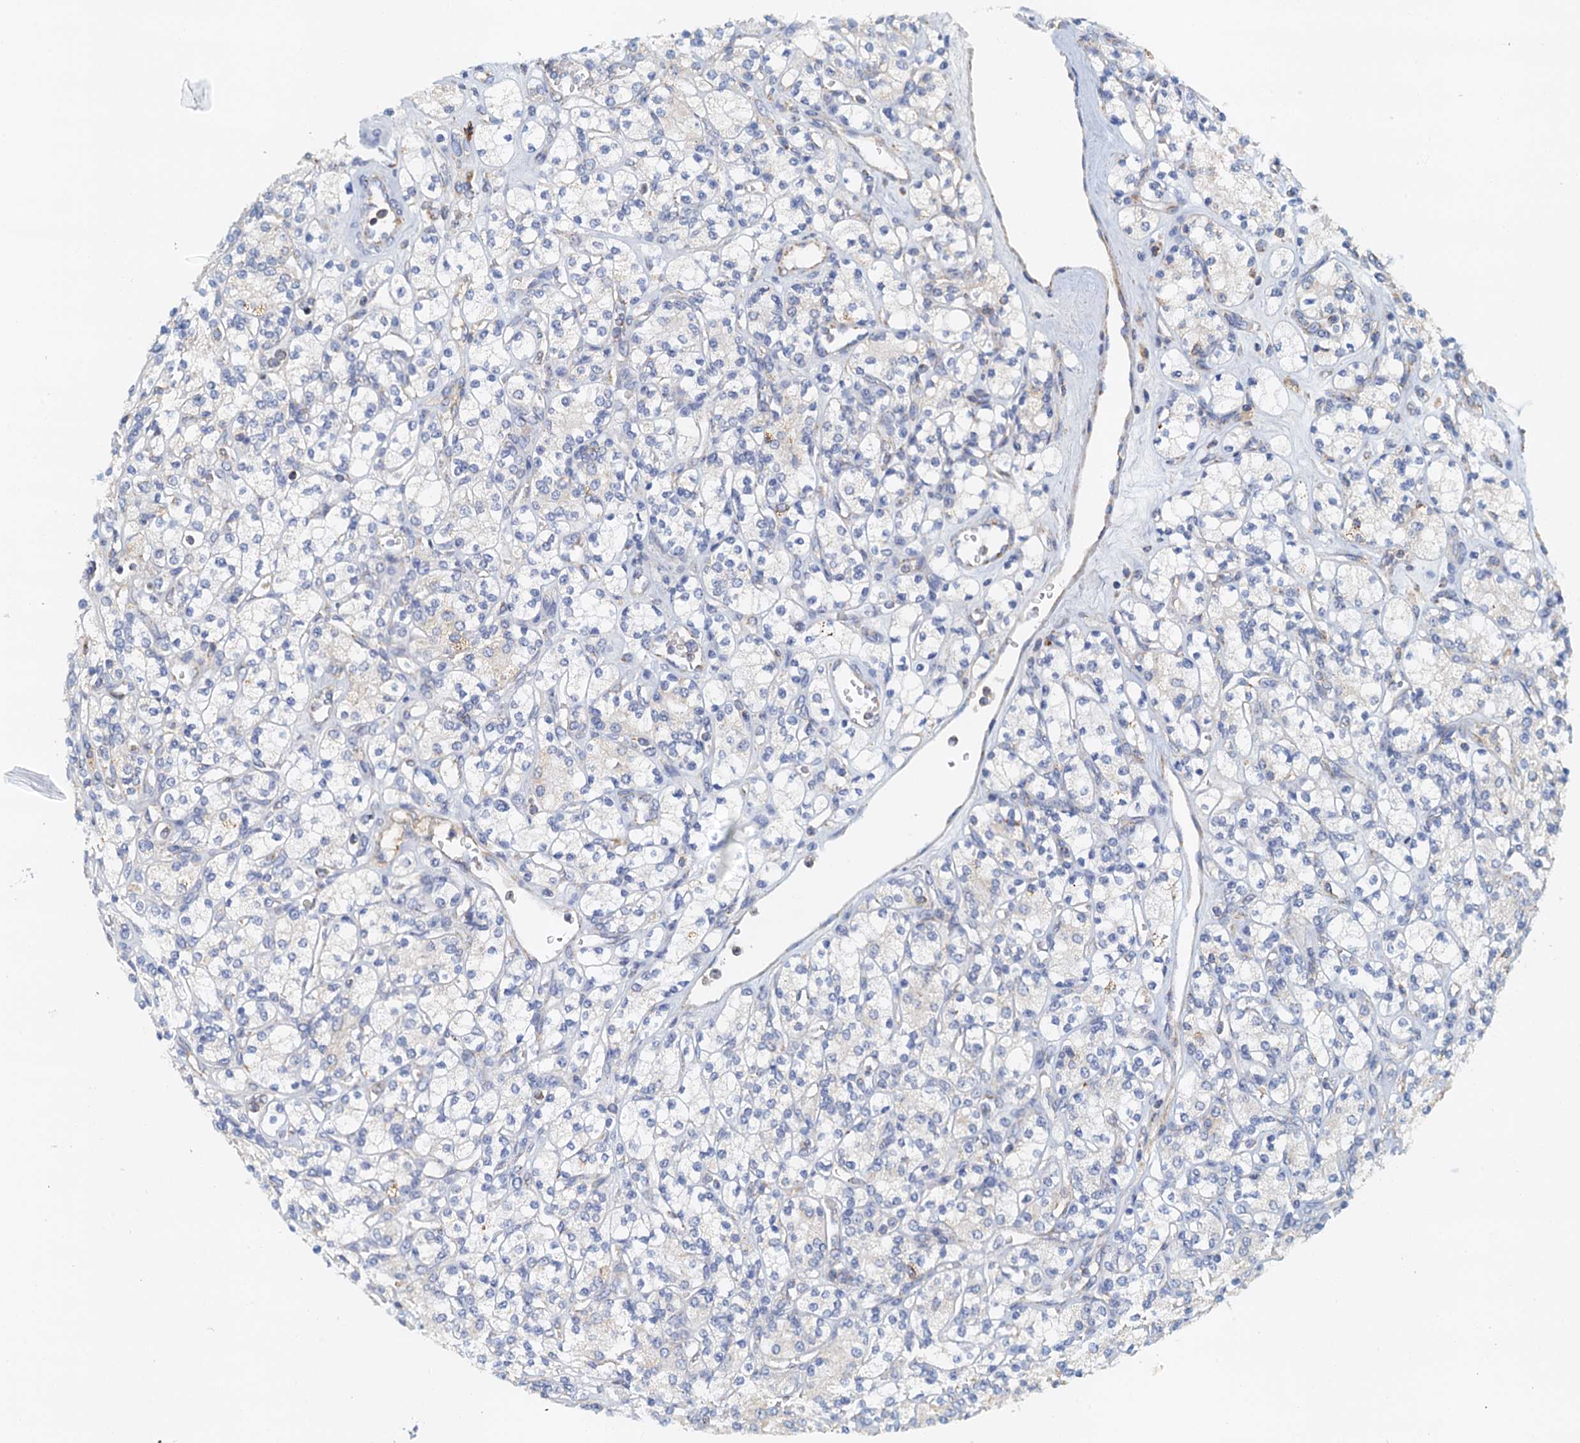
{"staining": {"intensity": "negative", "quantity": "none", "location": "none"}, "tissue": "renal cancer", "cell_type": "Tumor cells", "image_type": "cancer", "snomed": [{"axis": "morphology", "description": "Adenocarcinoma, NOS"}, {"axis": "topography", "description": "Kidney"}], "caption": "Tumor cells are negative for protein expression in human renal cancer (adenocarcinoma).", "gene": "POC1A", "patient": {"sex": "male", "age": 77}}